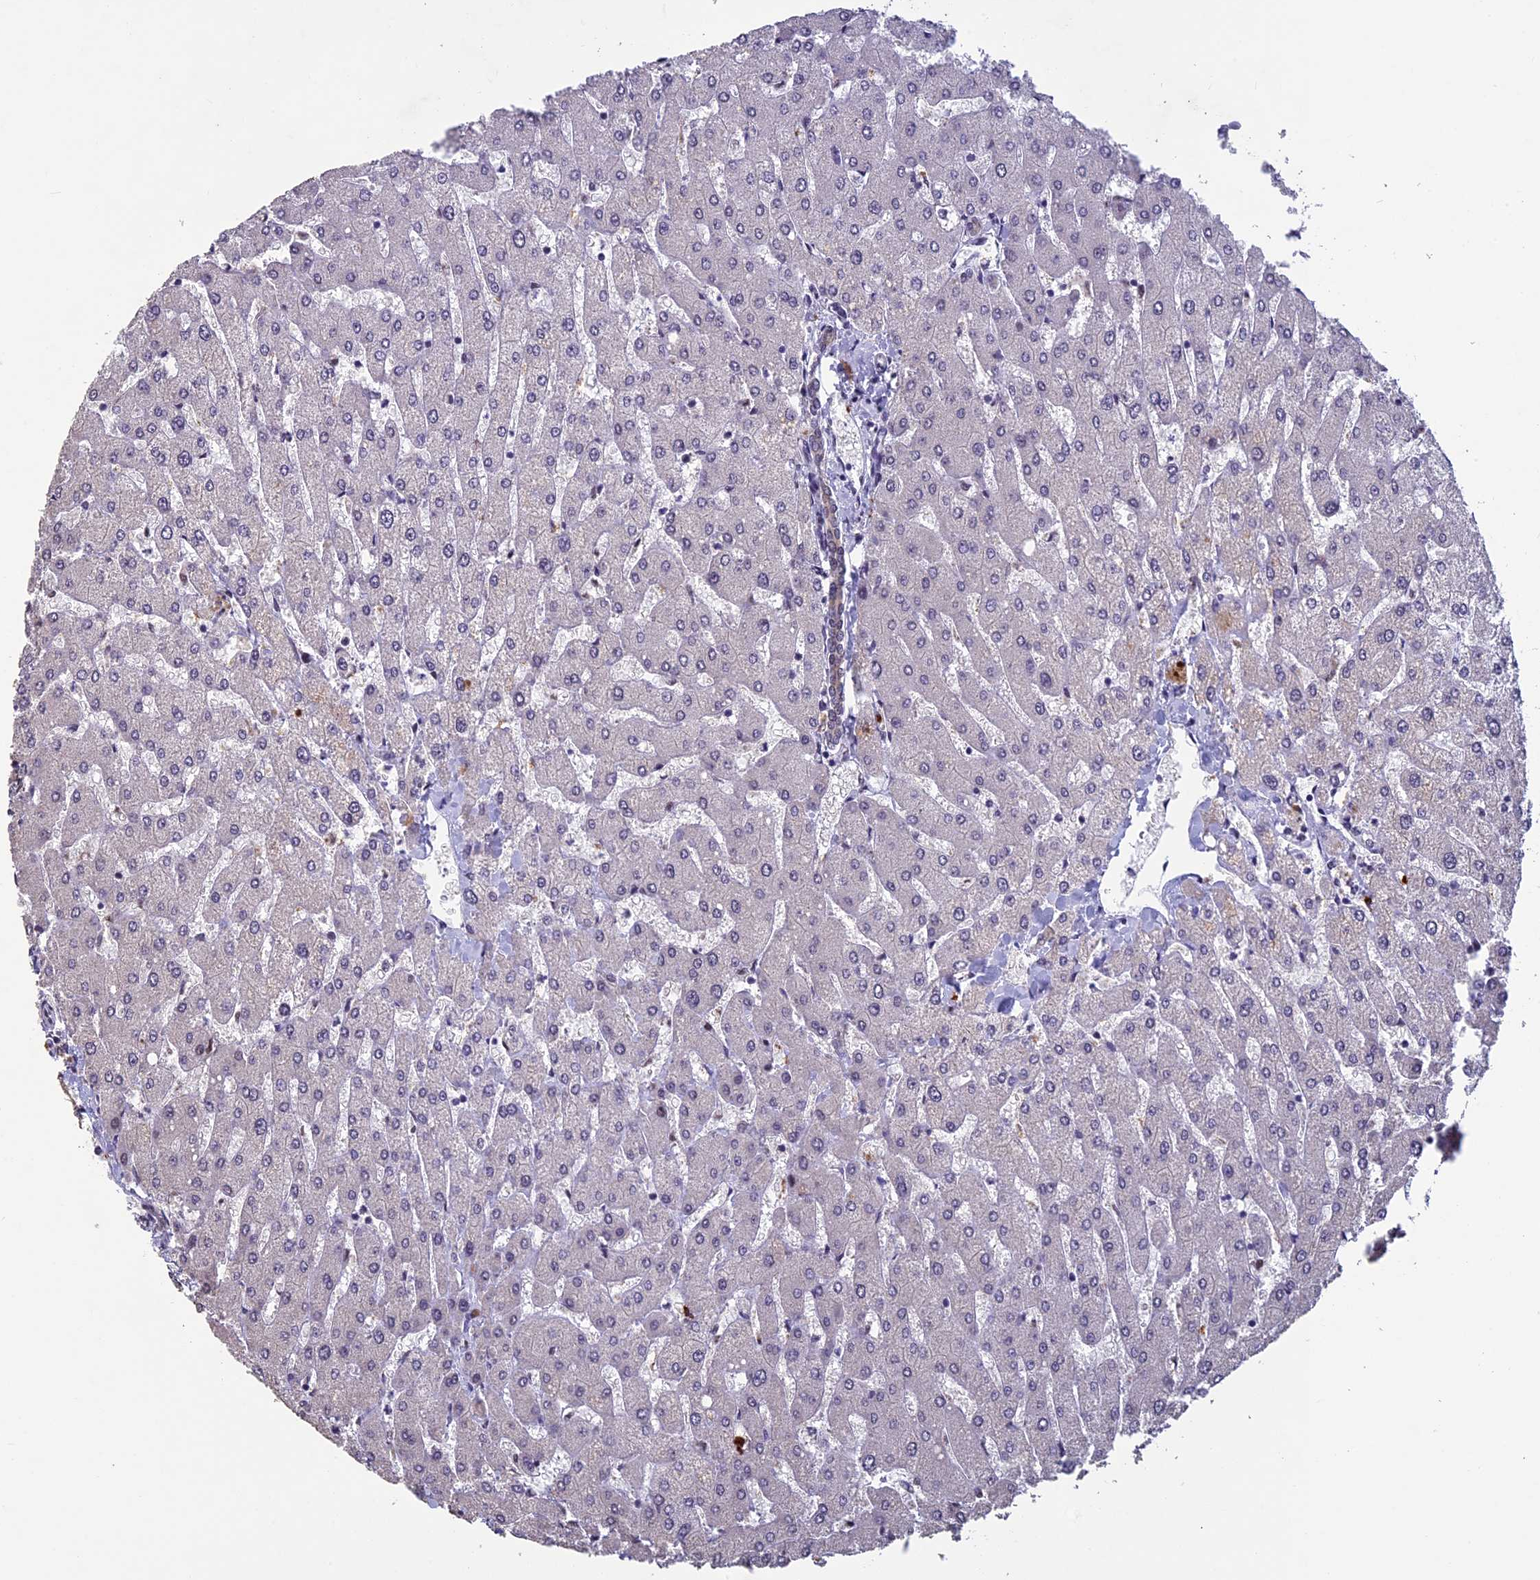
{"staining": {"intensity": "weak", "quantity": "25%-75%", "location": "cytoplasmic/membranous"}, "tissue": "liver", "cell_type": "Cholangiocytes", "image_type": "normal", "snomed": [{"axis": "morphology", "description": "Normal tissue, NOS"}, {"axis": "topography", "description": "Liver"}], "caption": "The histopathology image displays staining of normal liver, revealing weak cytoplasmic/membranous protein staining (brown color) within cholangiocytes.", "gene": "RNF40", "patient": {"sex": "male", "age": 55}}